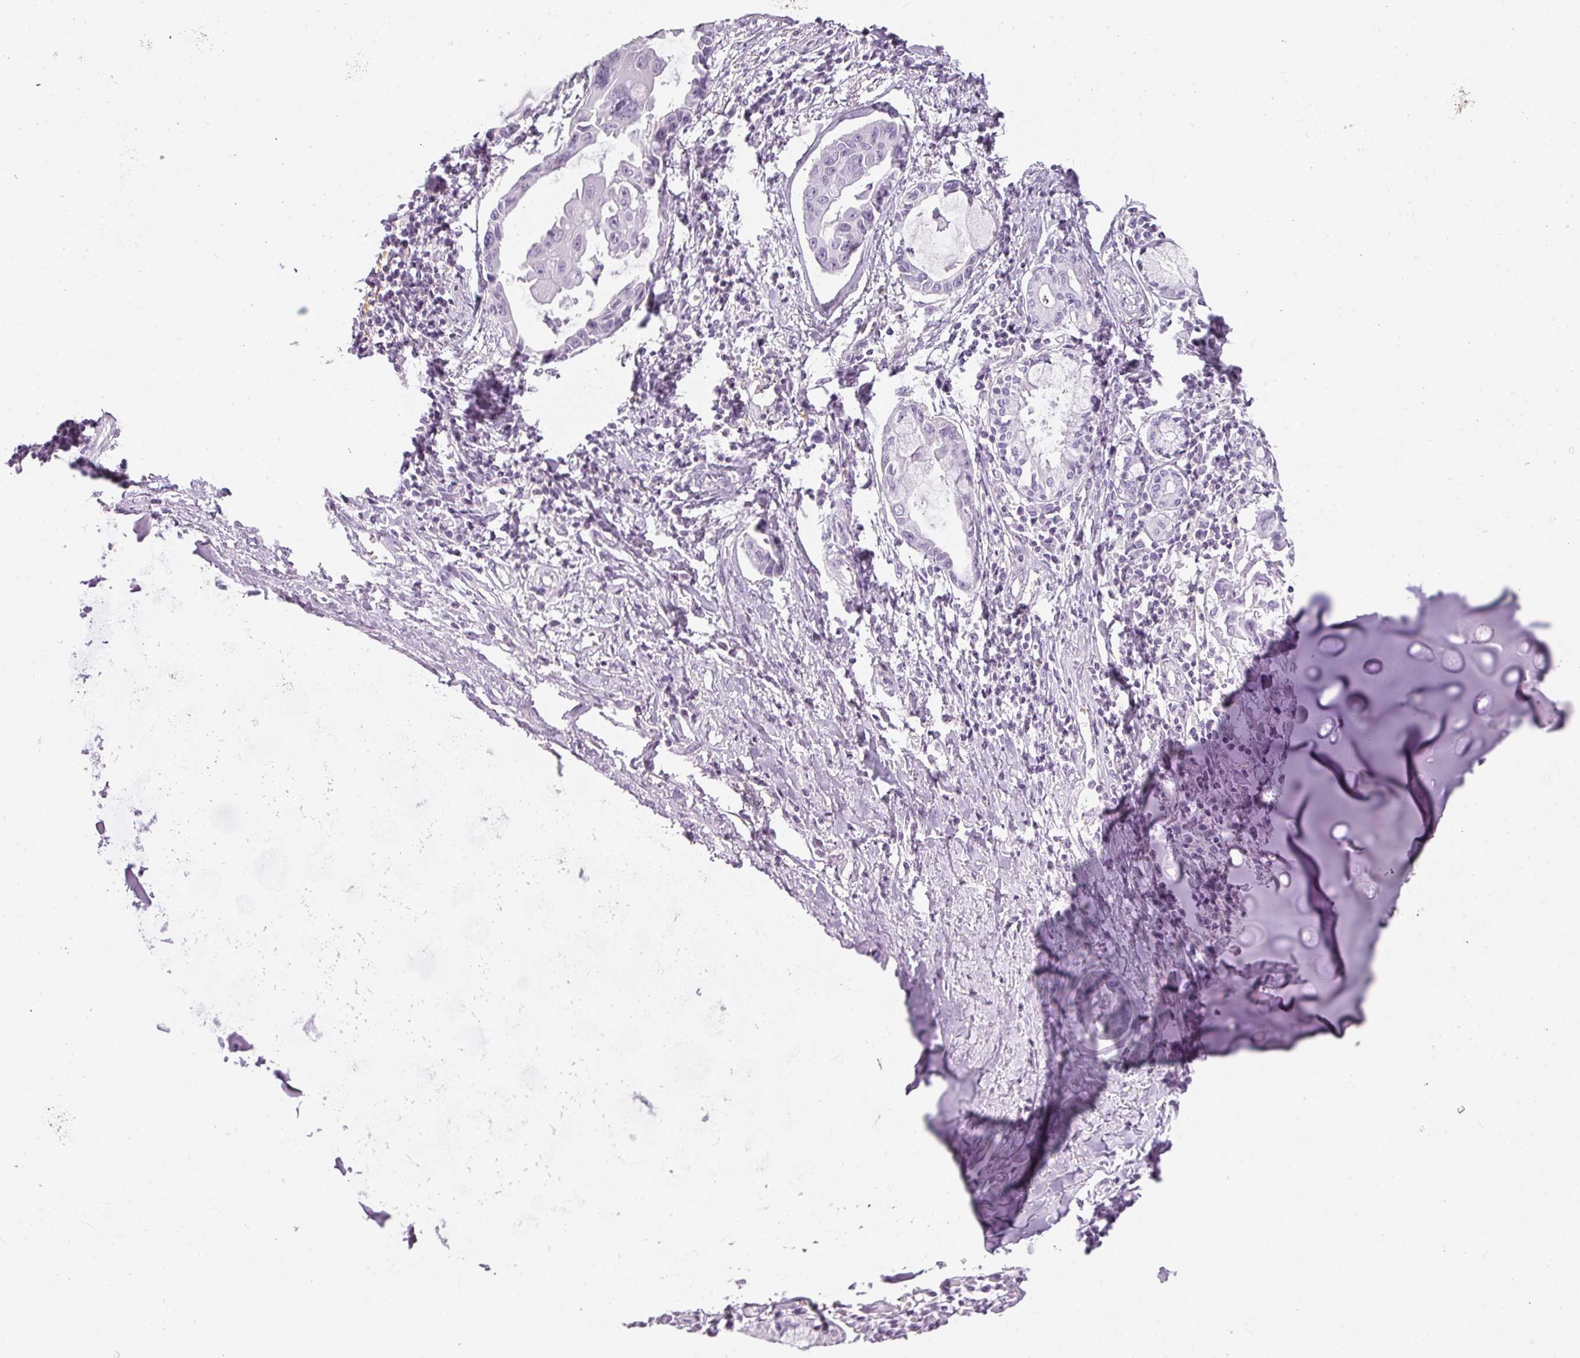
{"staining": {"intensity": "negative", "quantity": "none", "location": "none"}, "tissue": "lung cancer", "cell_type": "Tumor cells", "image_type": "cancer", "snomed": [{"axis": "morphology", "description": "Adenocarcinoma, NOS"}, {"axis": "topography", "description": "Lung"}], "caption": "This micrograph is of lung cancer stained with immunohistochemistry to label a protein in brown with the nuclei are counter-stained blue. There is no staining in tumor cells.", "gene": "TMEM42", "patient": {"sex": "male", "age": 64}}